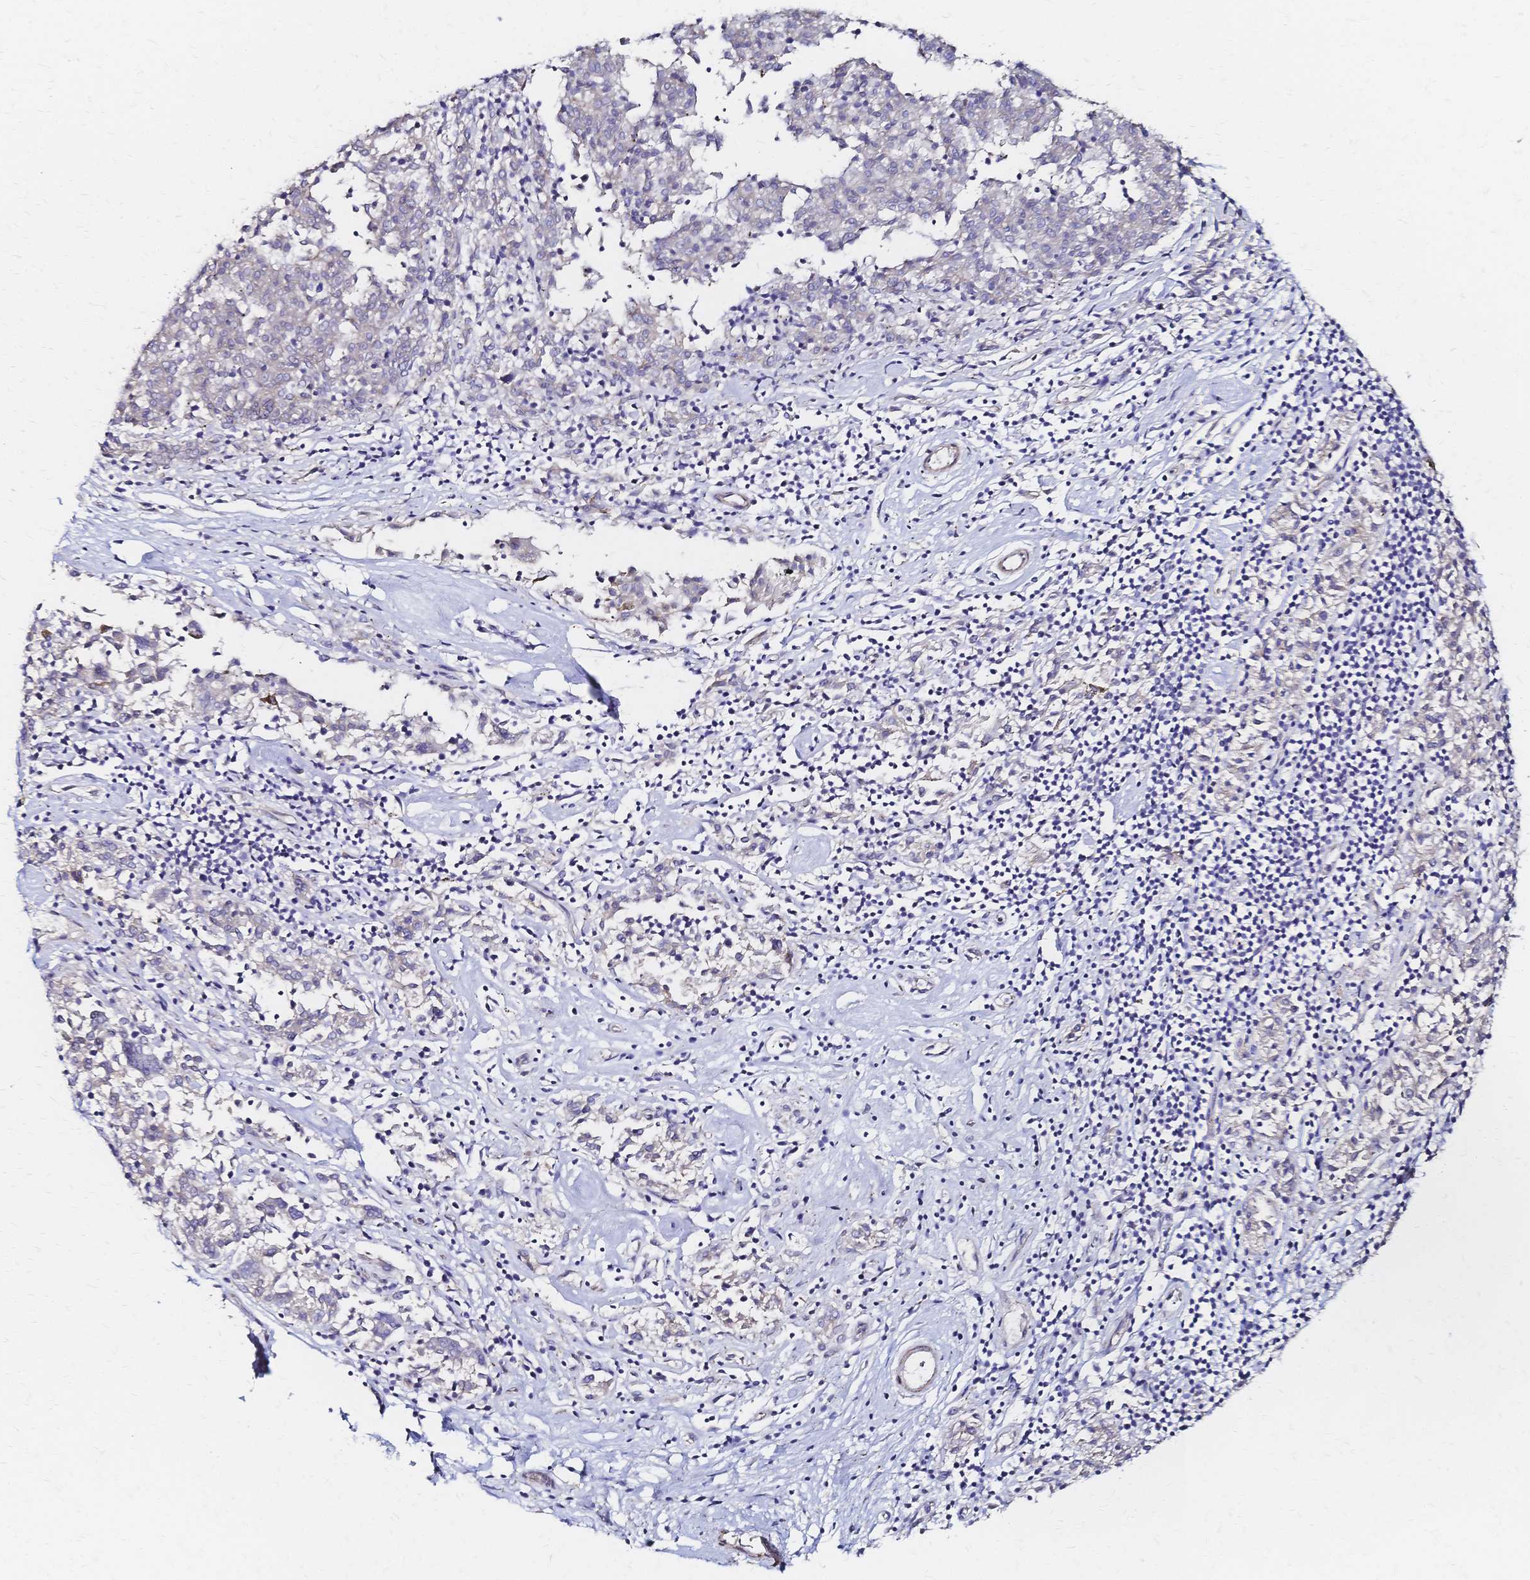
{"staining": {"intensity": "negative", "quantity": "none", "location": "none"}, "tissue": "melanoma", "cell_type": "Tumor cells", "image_type": "cancer", "snomed": [{"axis": "morphology", "description": "Malignant melanoma, NOS"}, {"axis": "topography", "description": "Skin"}], "caption": "DAB (3,3'-diaminobenzidine) immunohistochemical staining of melanoma exhibits no significant expression in tumor cells. (Immunohistochemistry, brightfield microscopy, high magnification).", "gene": "SLC5A1", "patient": {"sex": "female", "age": 72}}